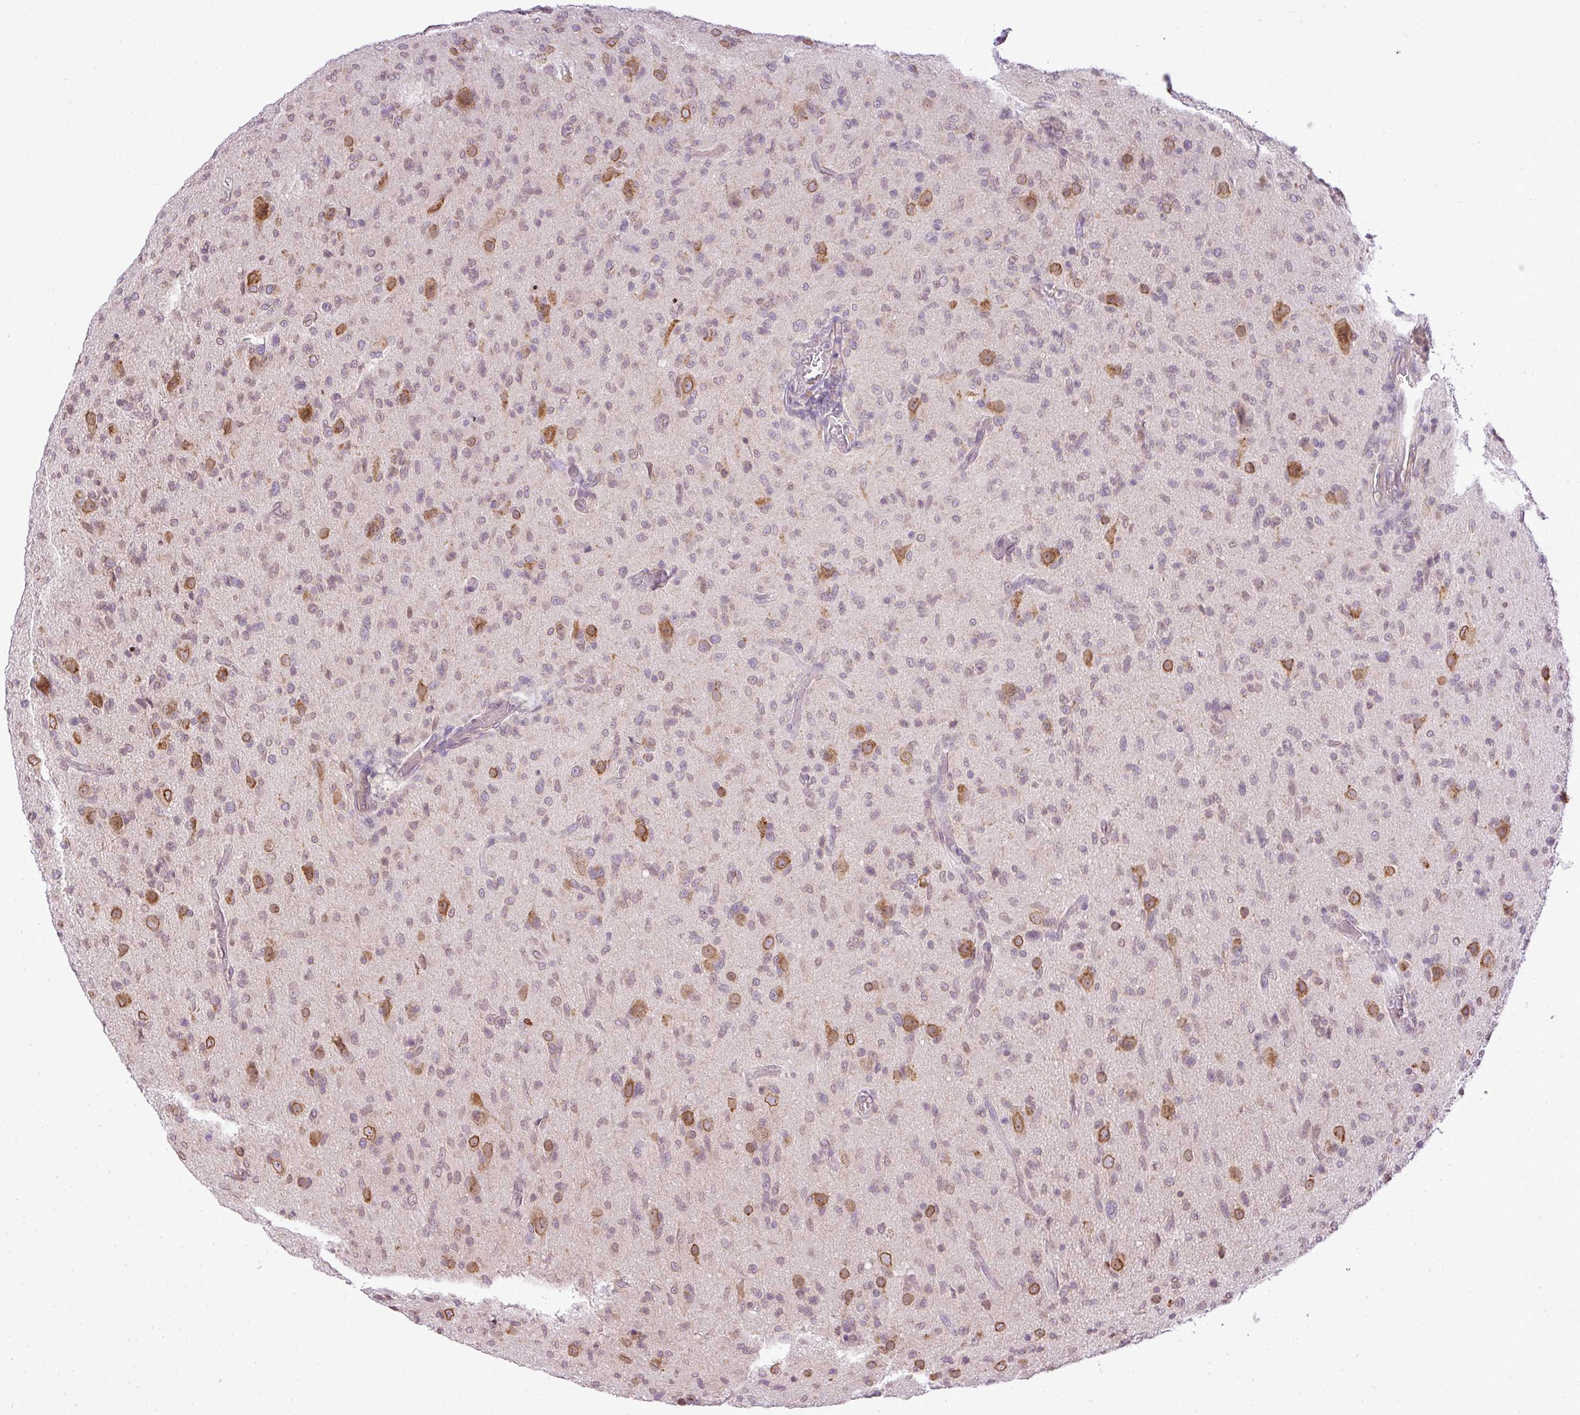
{"staining": {"intensity": "weak", "quantity": "25%-75%", "location": "nuclear"}, "tissue": "glioma", "cell_type": "Tumor cells", "image_type": "cancer", "snomed": [{"axis": "morphology", "description": "Glioma, malignant, High grade"}, {"axis": "topography", "description": "Brain"}], "caption": "This micrograph reveals glioma stained with immunohistochemistry to label a protein in brown. The nuclear of tumor cells show weak positivity for the protein. Nuclei are counter-stained blue.", "gene": "COX18", "patient": {"sex": "female", "age": 57}}